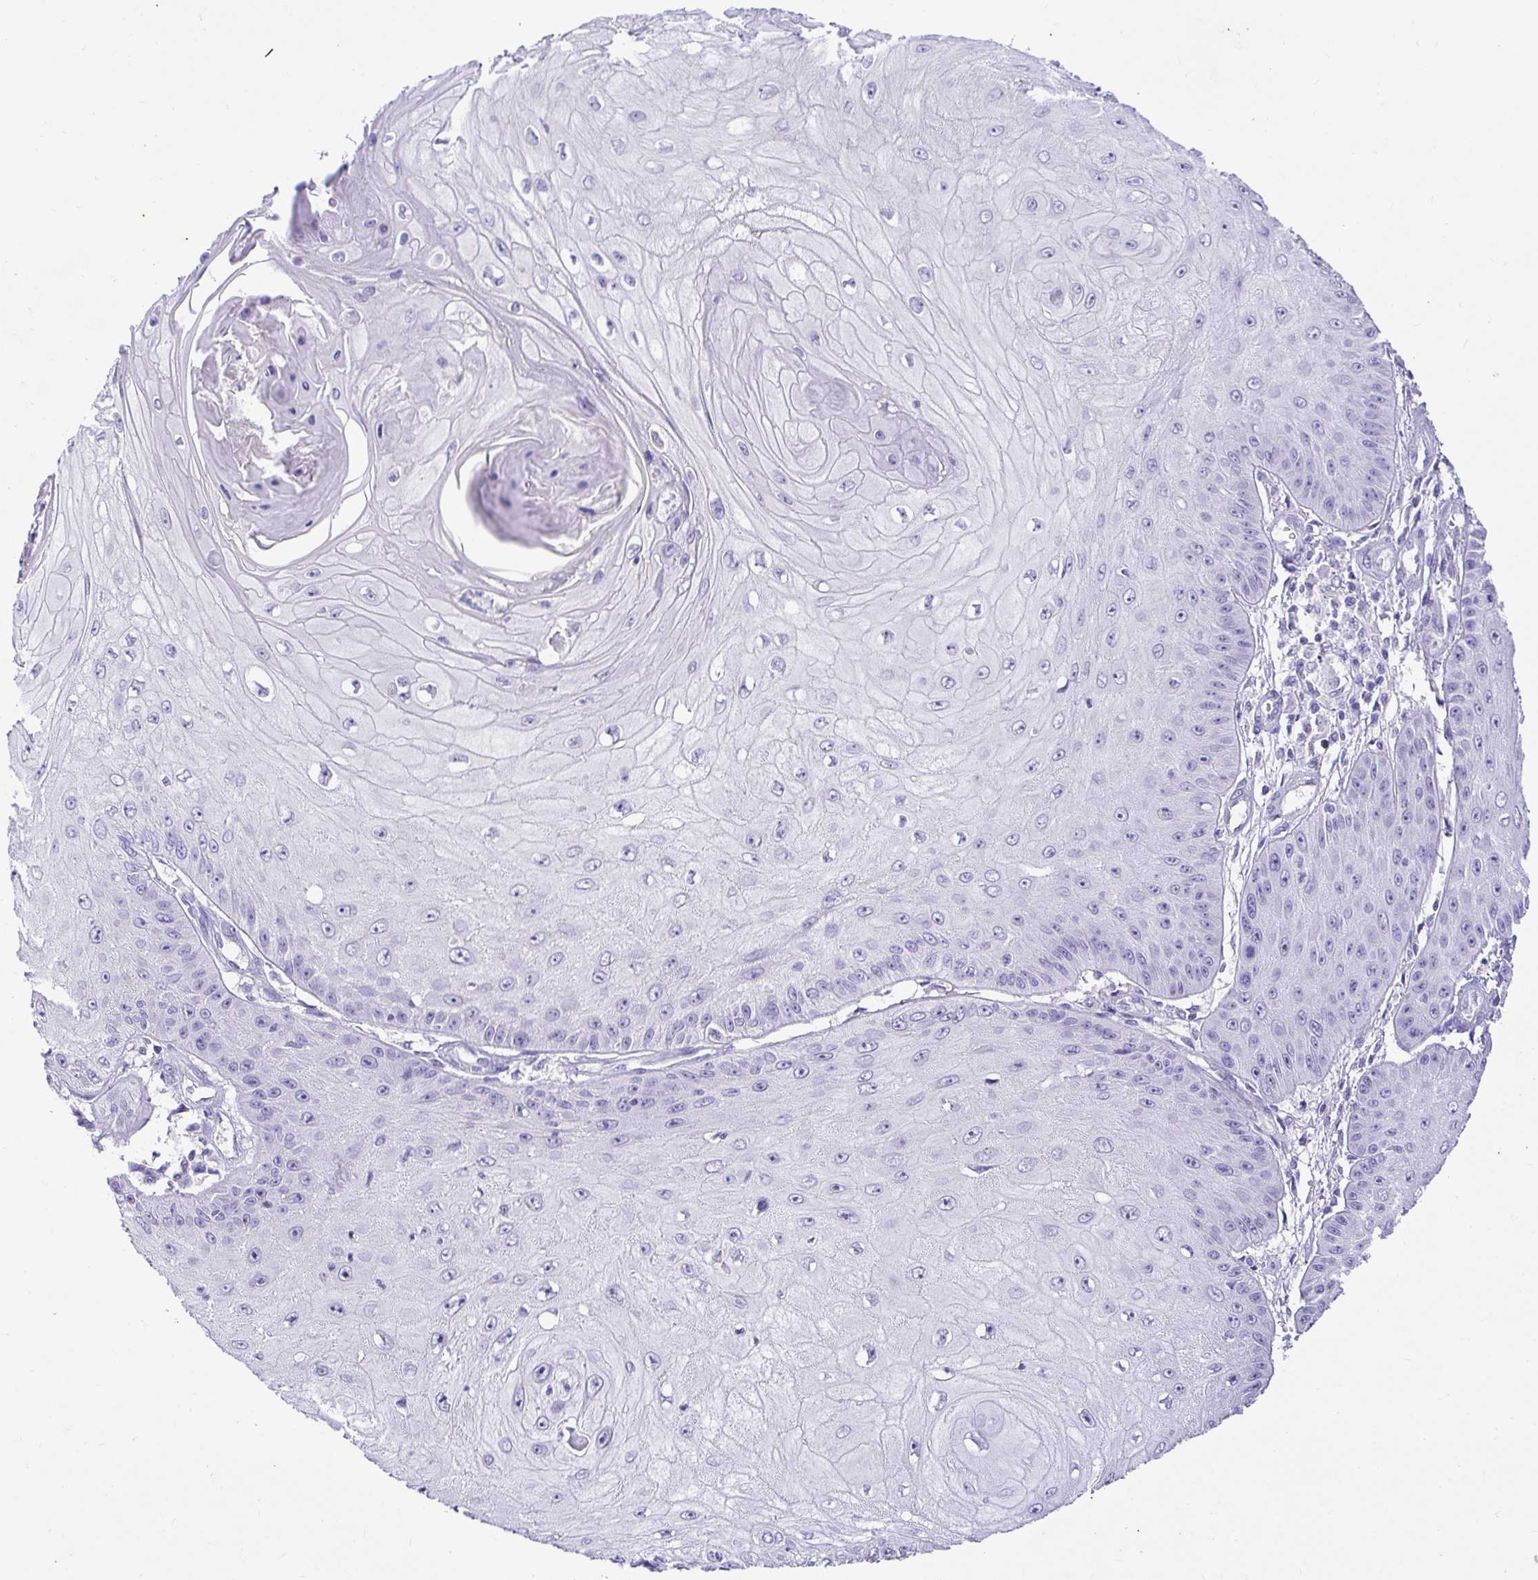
{"staining": {"intensity": "negative", "quantity": "none", "location": "none"}, "tissue": "skin cancer", "cell_type": "Tumor cells", "image_type": "cancer", "snomed": [{"axis": "morphology", "description": "Squamous cell carcinoma, NOS"}, {"axis": "topography", "description": "Skin"}], "caption": "High power microscopy histopathology image of an immunohistochemistry histopathology image of skin squamous cell carcinoma, revealing no significant expression in tumor cells.", "gene": "CDO1", "patient": {"sex": "male", "age": 70}}